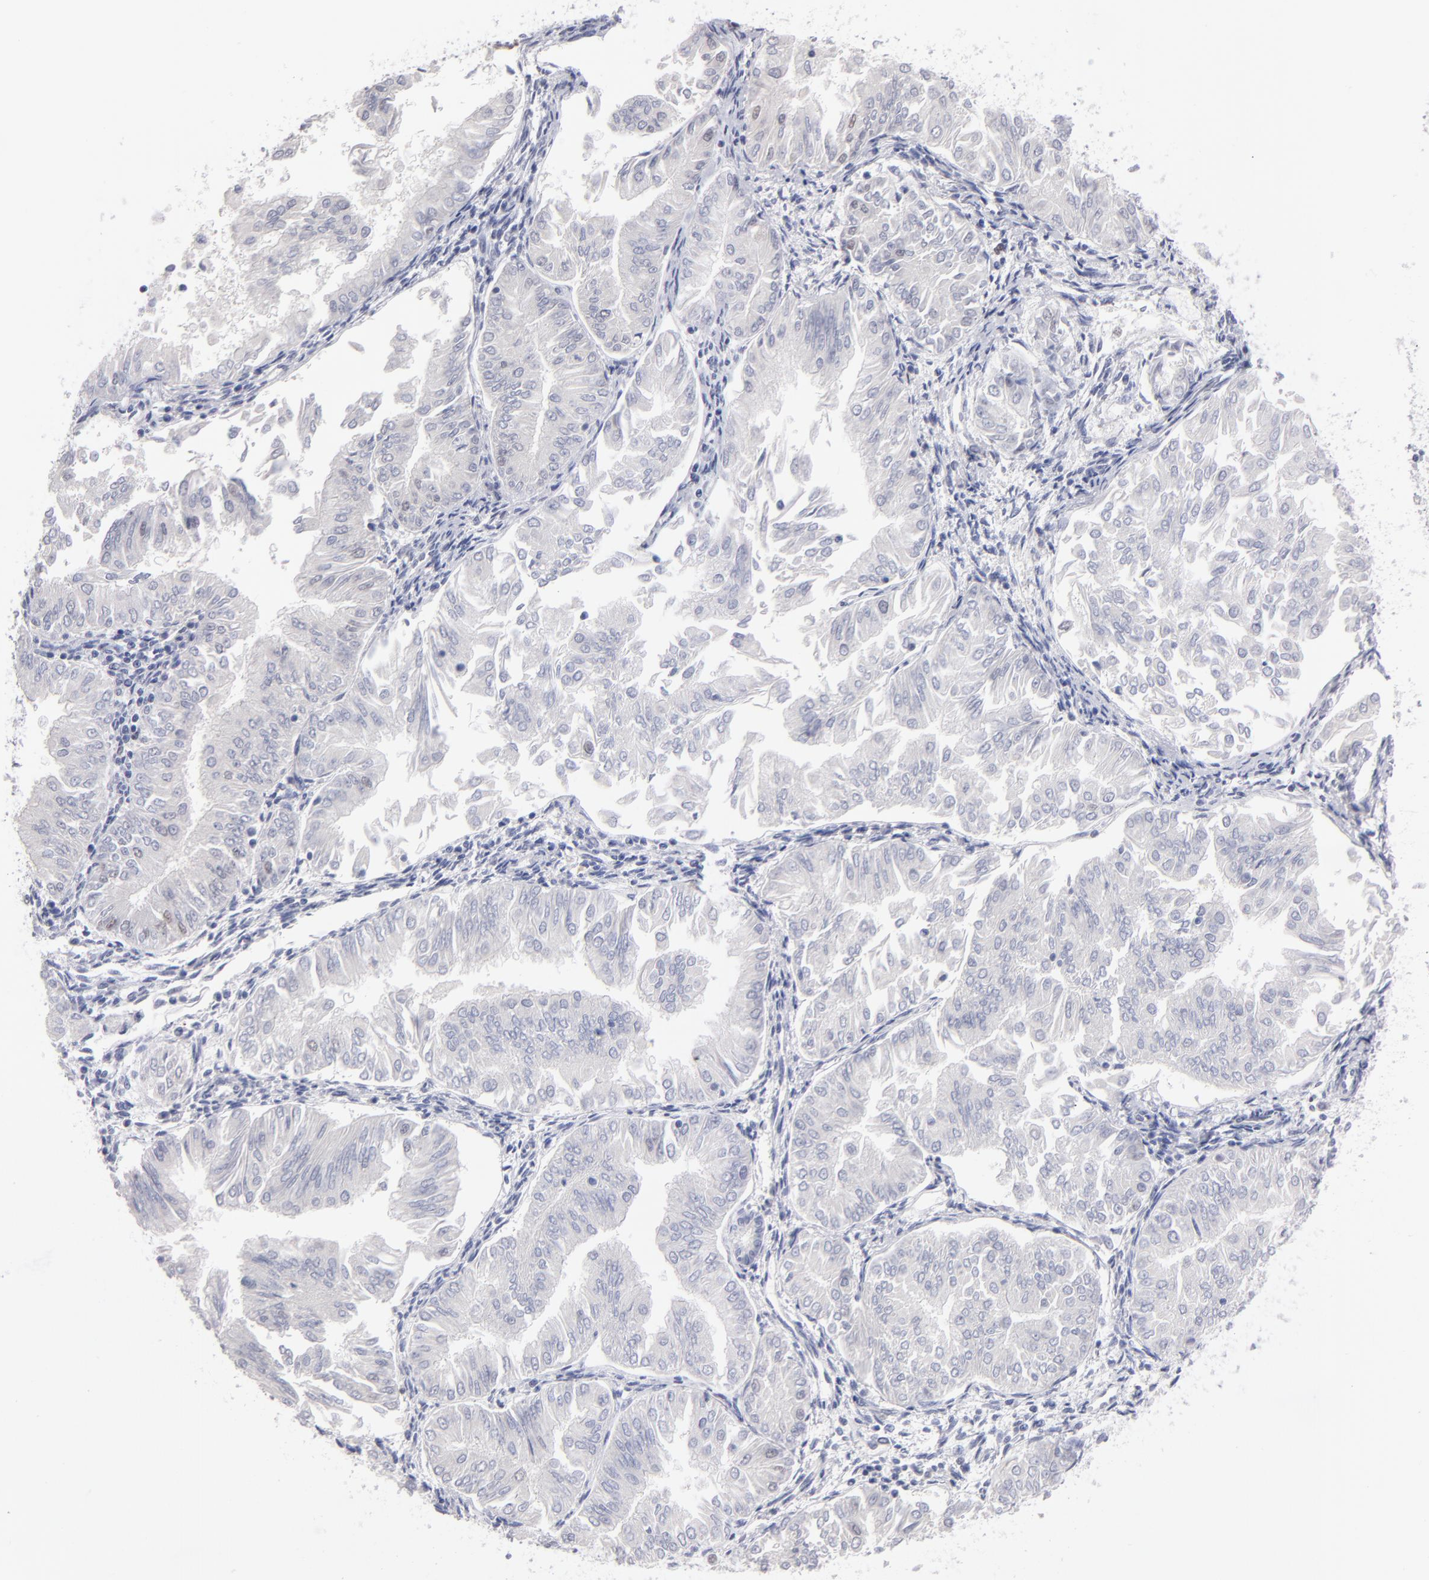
{"staining": {"intensity": "weak", "quantity": "<25%", "location": "nuclear"}, "tissue": "endometrial cancer", "cell_type": "Tumor cells", "image_type": "cancer", "snomed": [{"axis": "morphology", "description": "Adenocarcinoma, NOS"}, {"axis": "topography", "description": "Endometrium"}], "caption": "Immunohistochemical staining of endometrial cancer (adenocarcinoma) displays no significant staining in tumor cells.", "gene": "TEX11", "patient": {"sex": "female", "age": 53}}